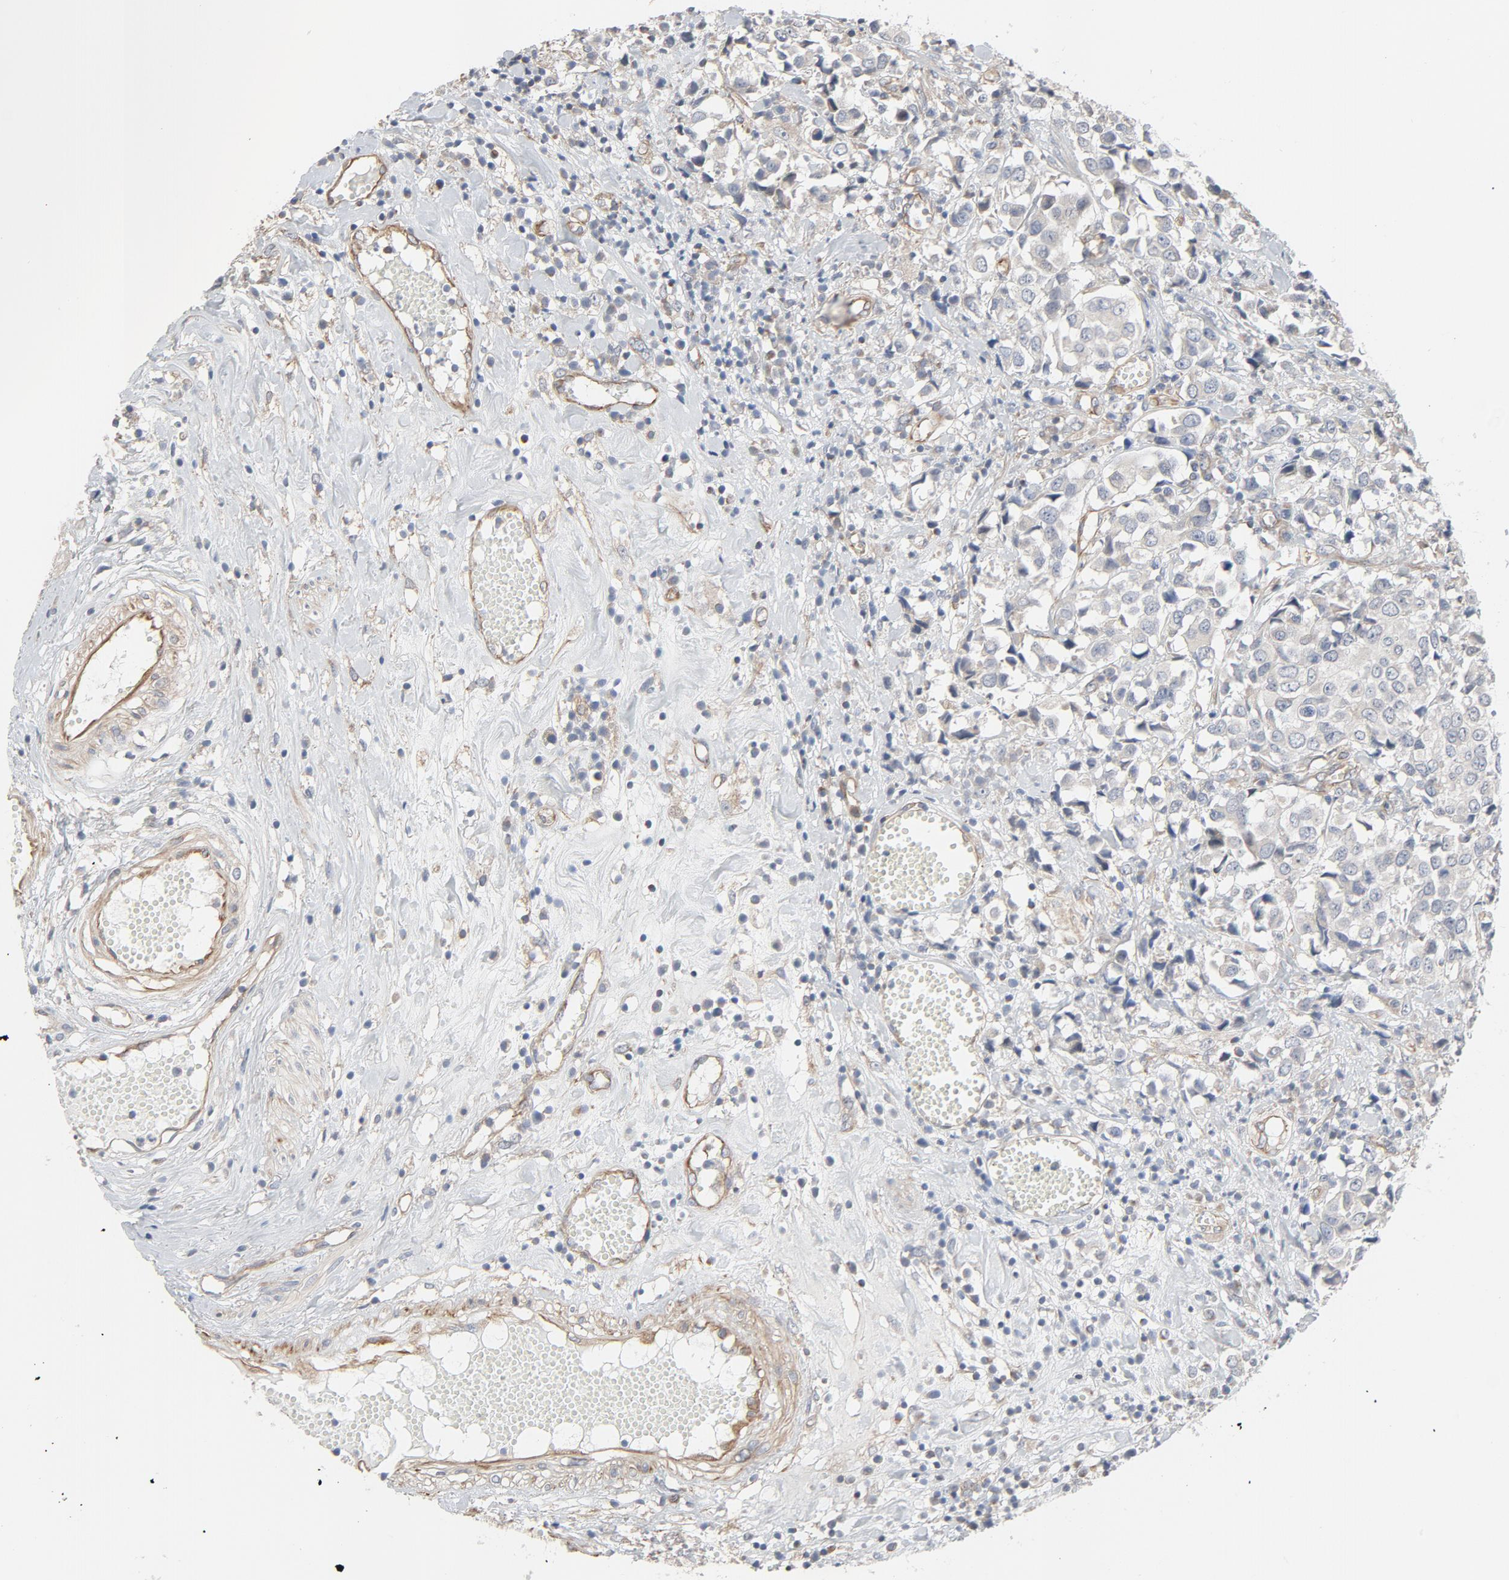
{"staining": {"intensity": "negative", "quantity": "none", "location": "none"}, "tissue": "urothelial cancer", "cell_type": "Tumor cells", "image_type": "cancer", "snomed": [{"axis": "morphology", "description": "Urothelial carcinoma, High grade"}, {"axis": "topography", "description": "Urinary bladder"}], "caption": "A histopathology image of urothelial cancer stained for a protein exhibits no brown staining in tumor cells.", "gene": "TRIOBP", "patient": {"sex": "female", "age": 75}}